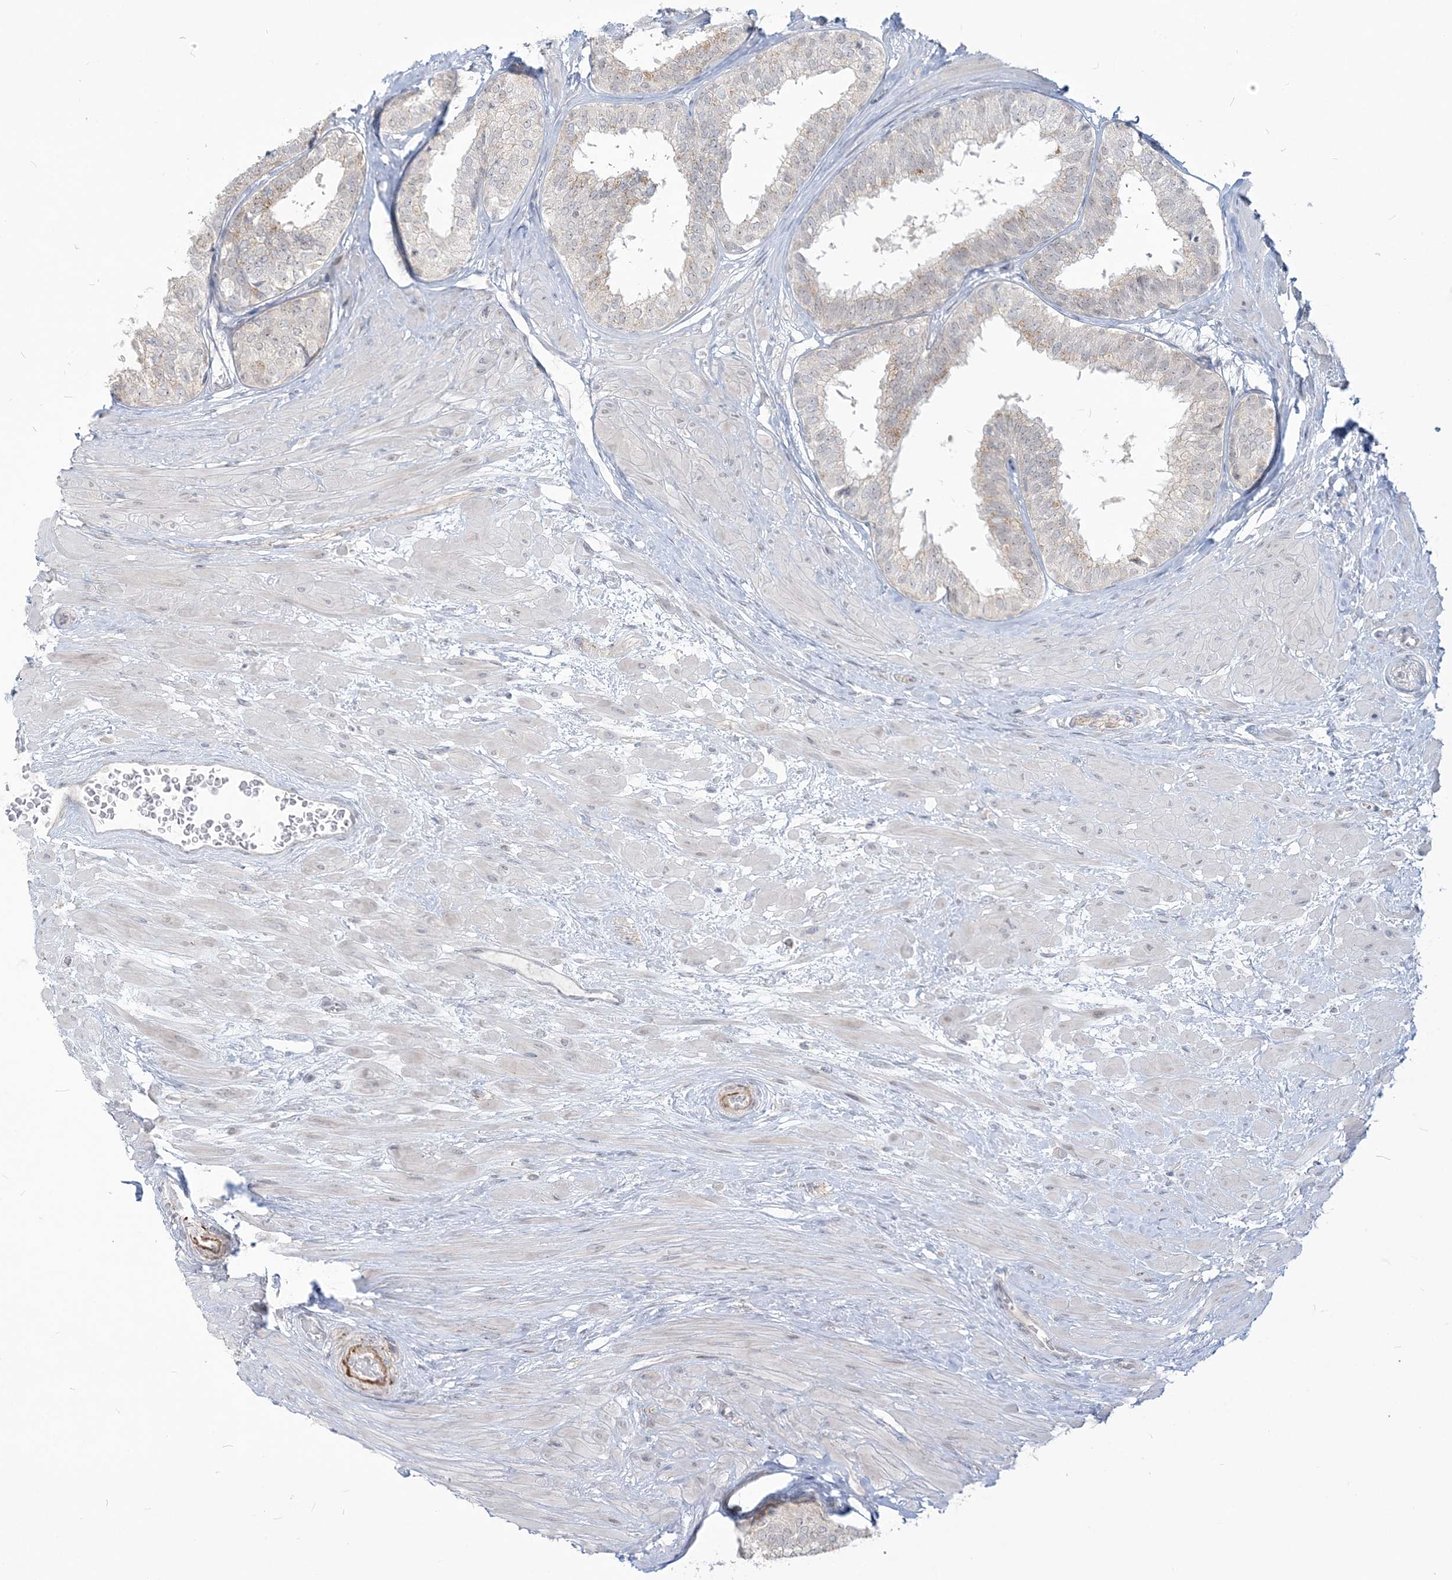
{"staining": {"intensity": "weak", "quantity": "<25%", "location": "cytoplasmic/membranous"}, "tissue": "prostate", "cell_type": "Glandular cells", "image_type": "normal", "snomed": [{"axis": "morphology", "description": "Normal tissue, NOS"}, {"axis": "topography", "description": "Prostate"}], "caption": "This is an immunohistochemistry (IHC) photomicrograph of benign human prostate. There is no staining in glandular cells.", "gene": "SDAD1", "patient": {"sex": "male", "age": 48}}